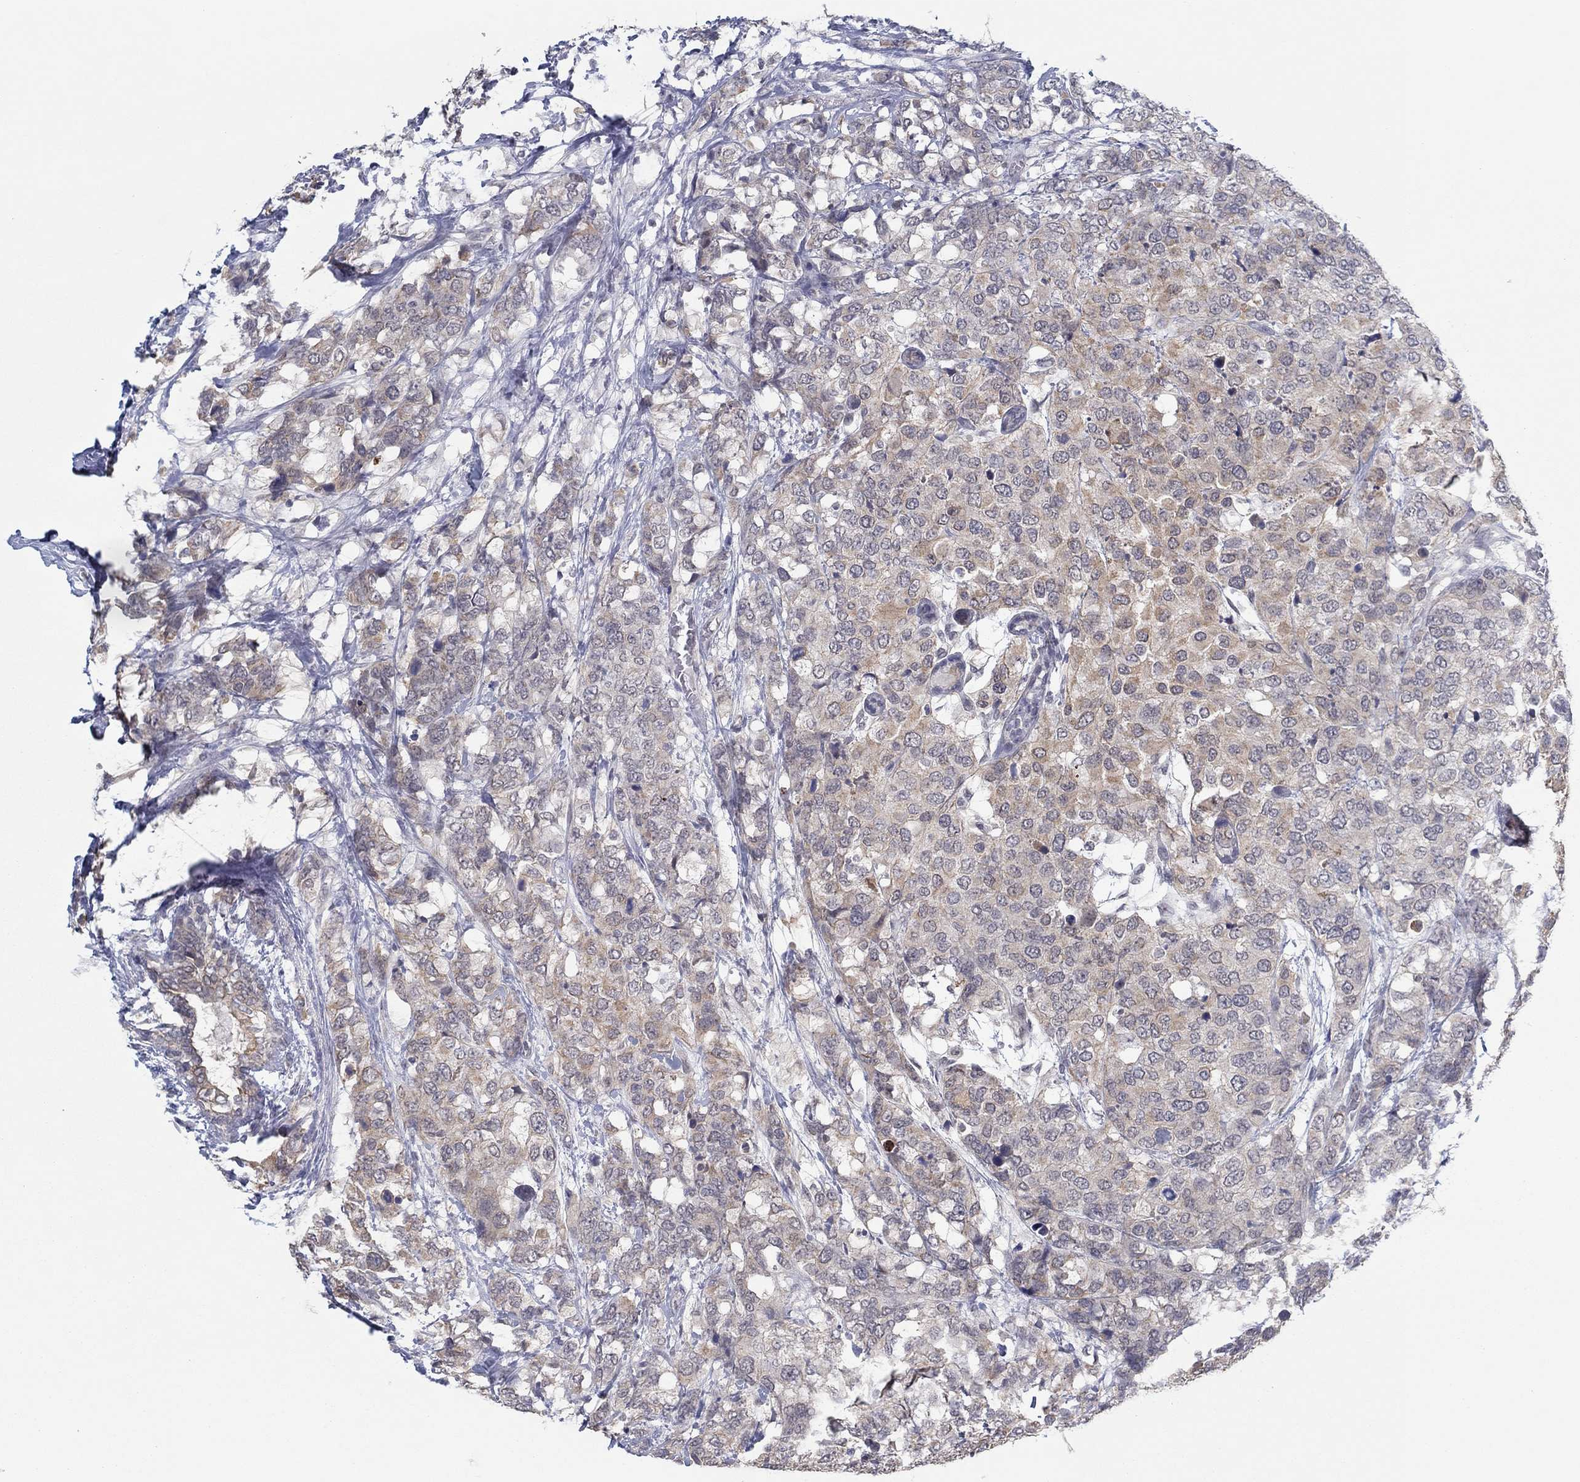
{"staining": {"intensity": "weak", "quantity": "25%-75%", "location": "cytoplasmic/membranous"}, "tissue": "breast cancer", "cell_type": "Tumor cells", "image_type": "cancer", "snomed": [{"axis": "morphology", "description": "Lobular carcinoma"}, {"axis": "topography", "description": "Breast"}], "caption": "The micrograph reveals a brown stain indicating the presence of a protein in the cytoplasmic/membranous of tumor cells in breast lobular carcinoma. (Brightfield microscopy of DAB IHC at high magnification).", "gene": "SLC22A2", "patient": {"sex": "female", "age": 59}}